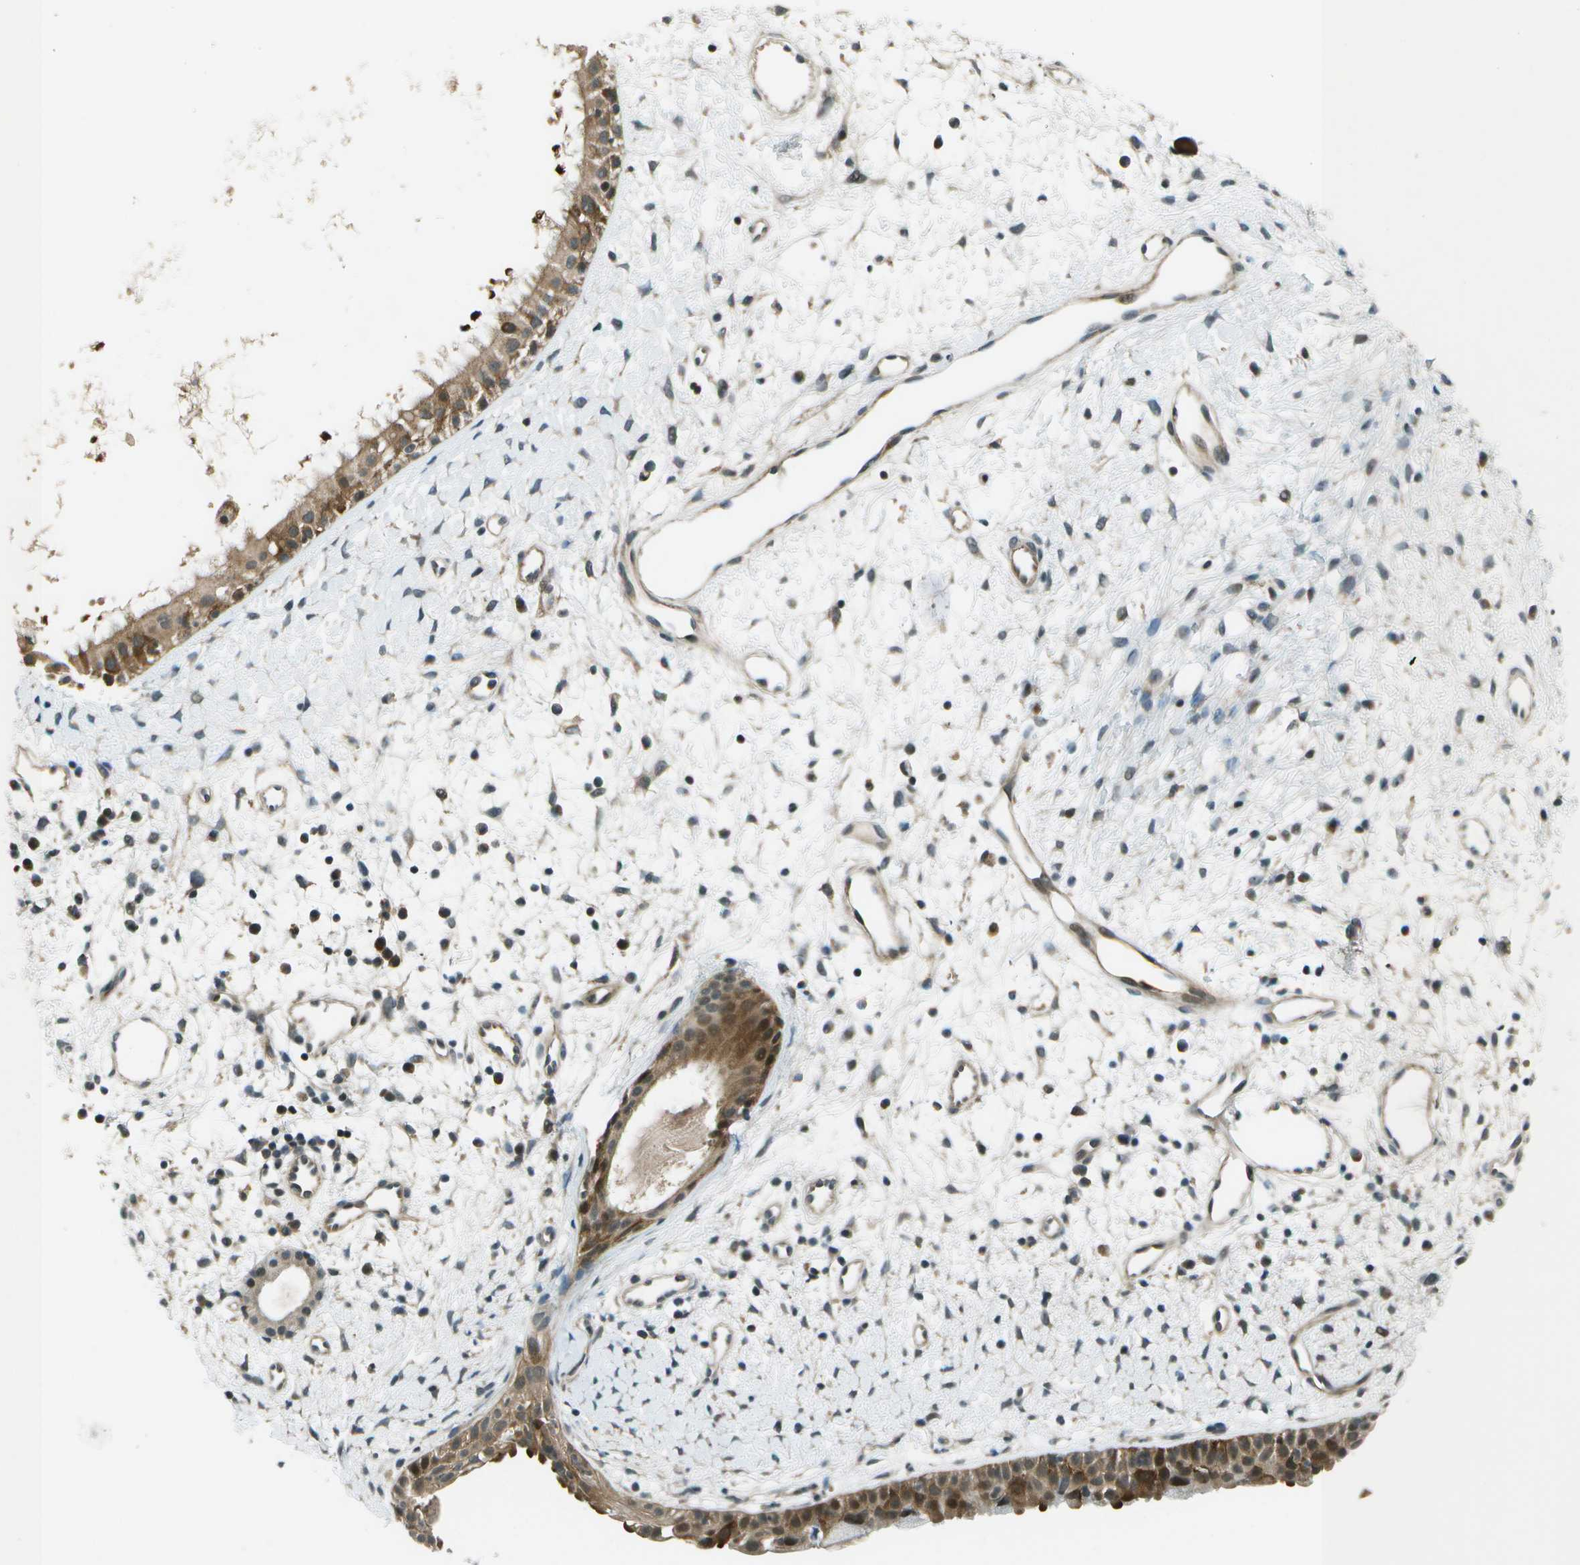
{"staining": {"intensity": "moderate", "quantity": ">75%", "location": "cytoplasmic/membranous,nuclear"}, "tissue": "nasopharynx", "cell_type": "Respiratory epithelial cells", "image_type": "normal", "snomed": [{"axis": "morphology", "description": "Normal tissue, NOS"}, {"axis": "topography", "description": "Nasopharynx"}], "caption": "Nasopharynx was stained to show a protein in brown. There is medium levels of moderate cytoplasmic/membranous,nuclear staining in approximately >75% of respiratory epithelial cells. Using DAB (brown) and hematoxylin (blue) stains, captured at high magnification using brightfield microscopy.", "gene": "TMEM19", "patient": {"sex": "male", "age": 22}}